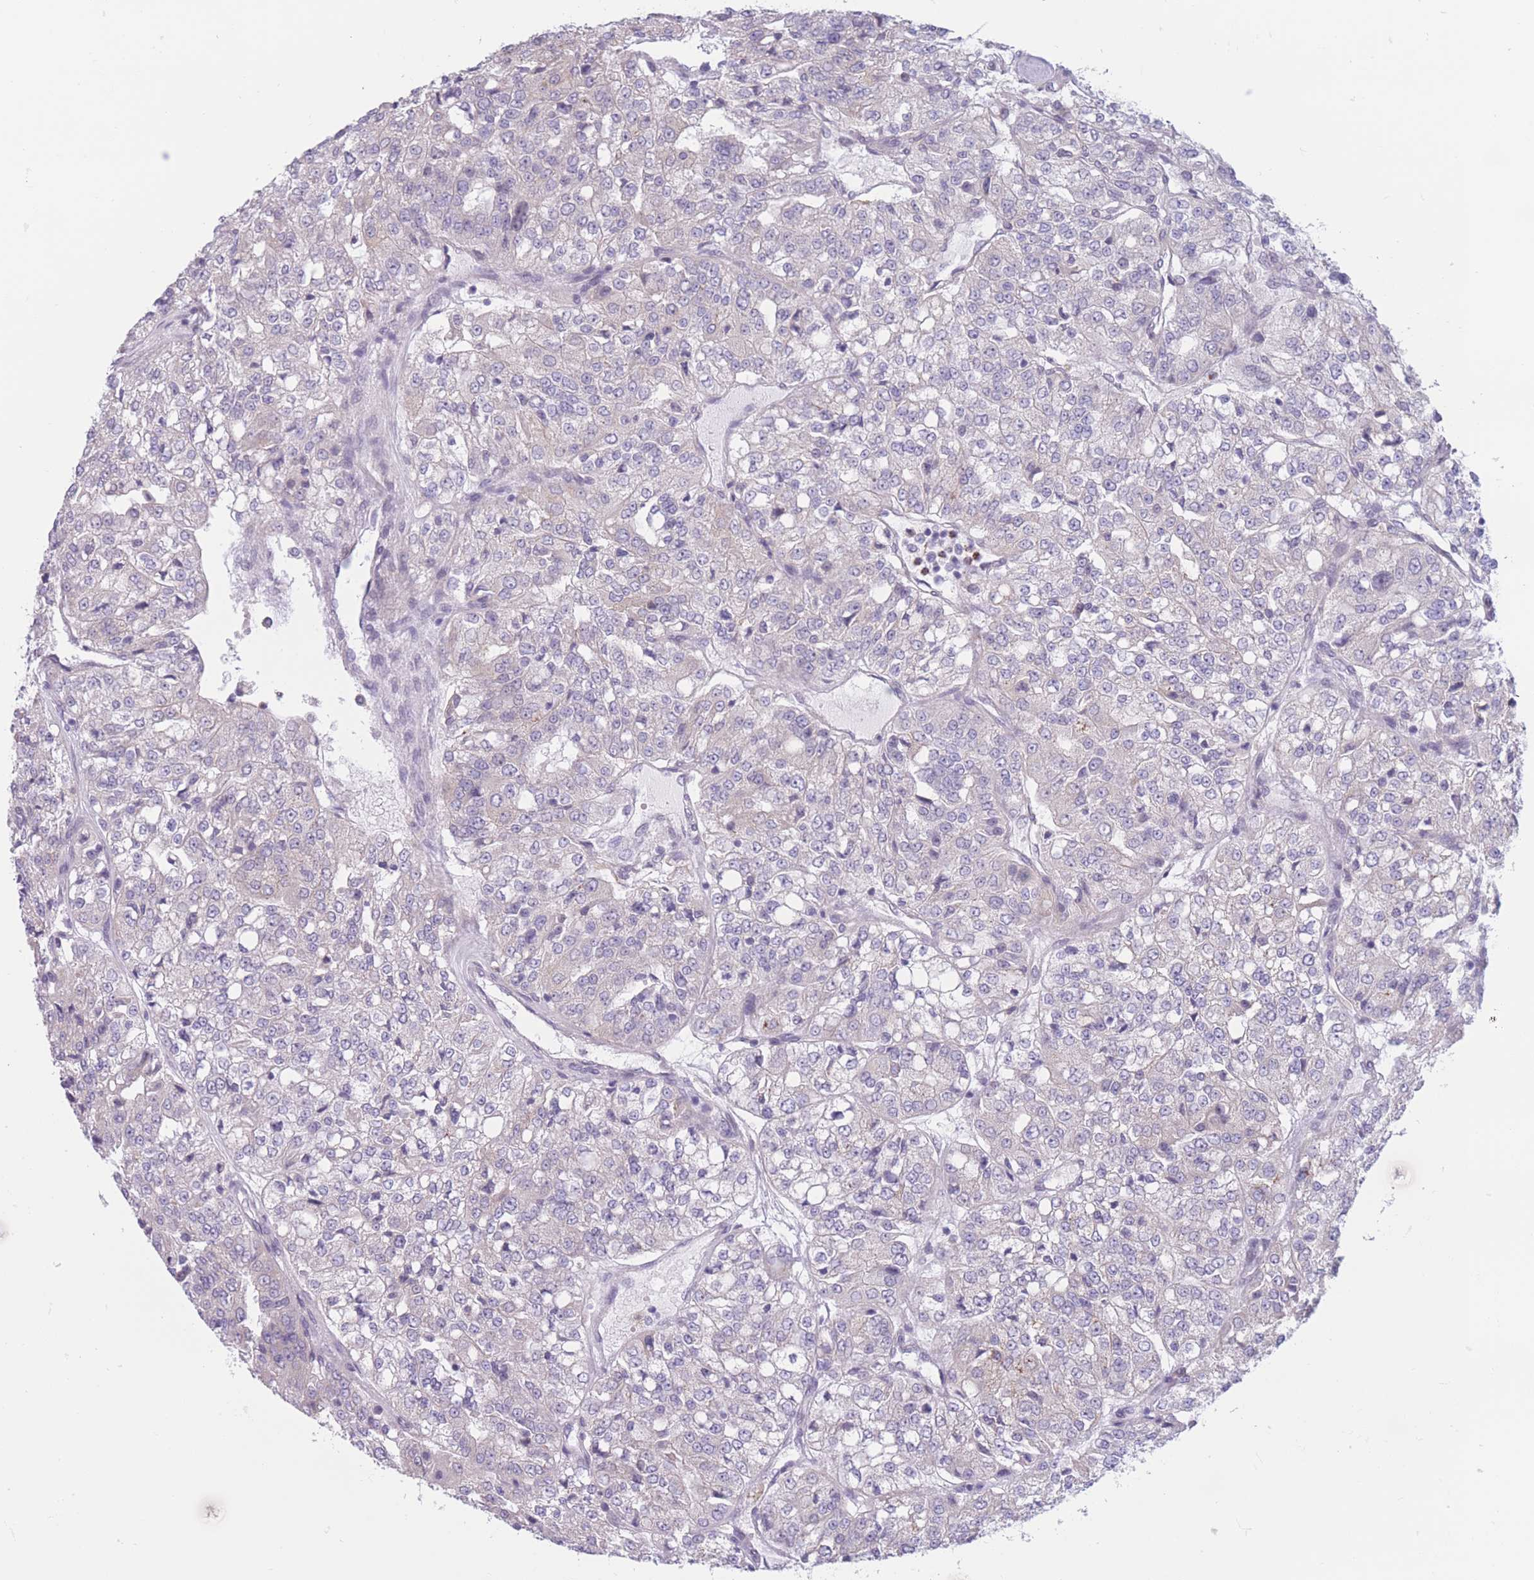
{"staining": {"intensity": "negative", "quantity": "none", "location": "none"}, "tissue": "renal cancer", "cell_type": "Tumor cells", "image_type": "cancer", "snomed": [{"axis": "morphology", "description": "Adenocarcinoma, NOS"}, {"axis": "topography", "description": "Kidney"}], "caption": "Immunohistochemical staining of human renal cancer reveals no significant expression in tumor cells.", "gene": "PODXL", "patient": {"sex": "female", "age": 63}}